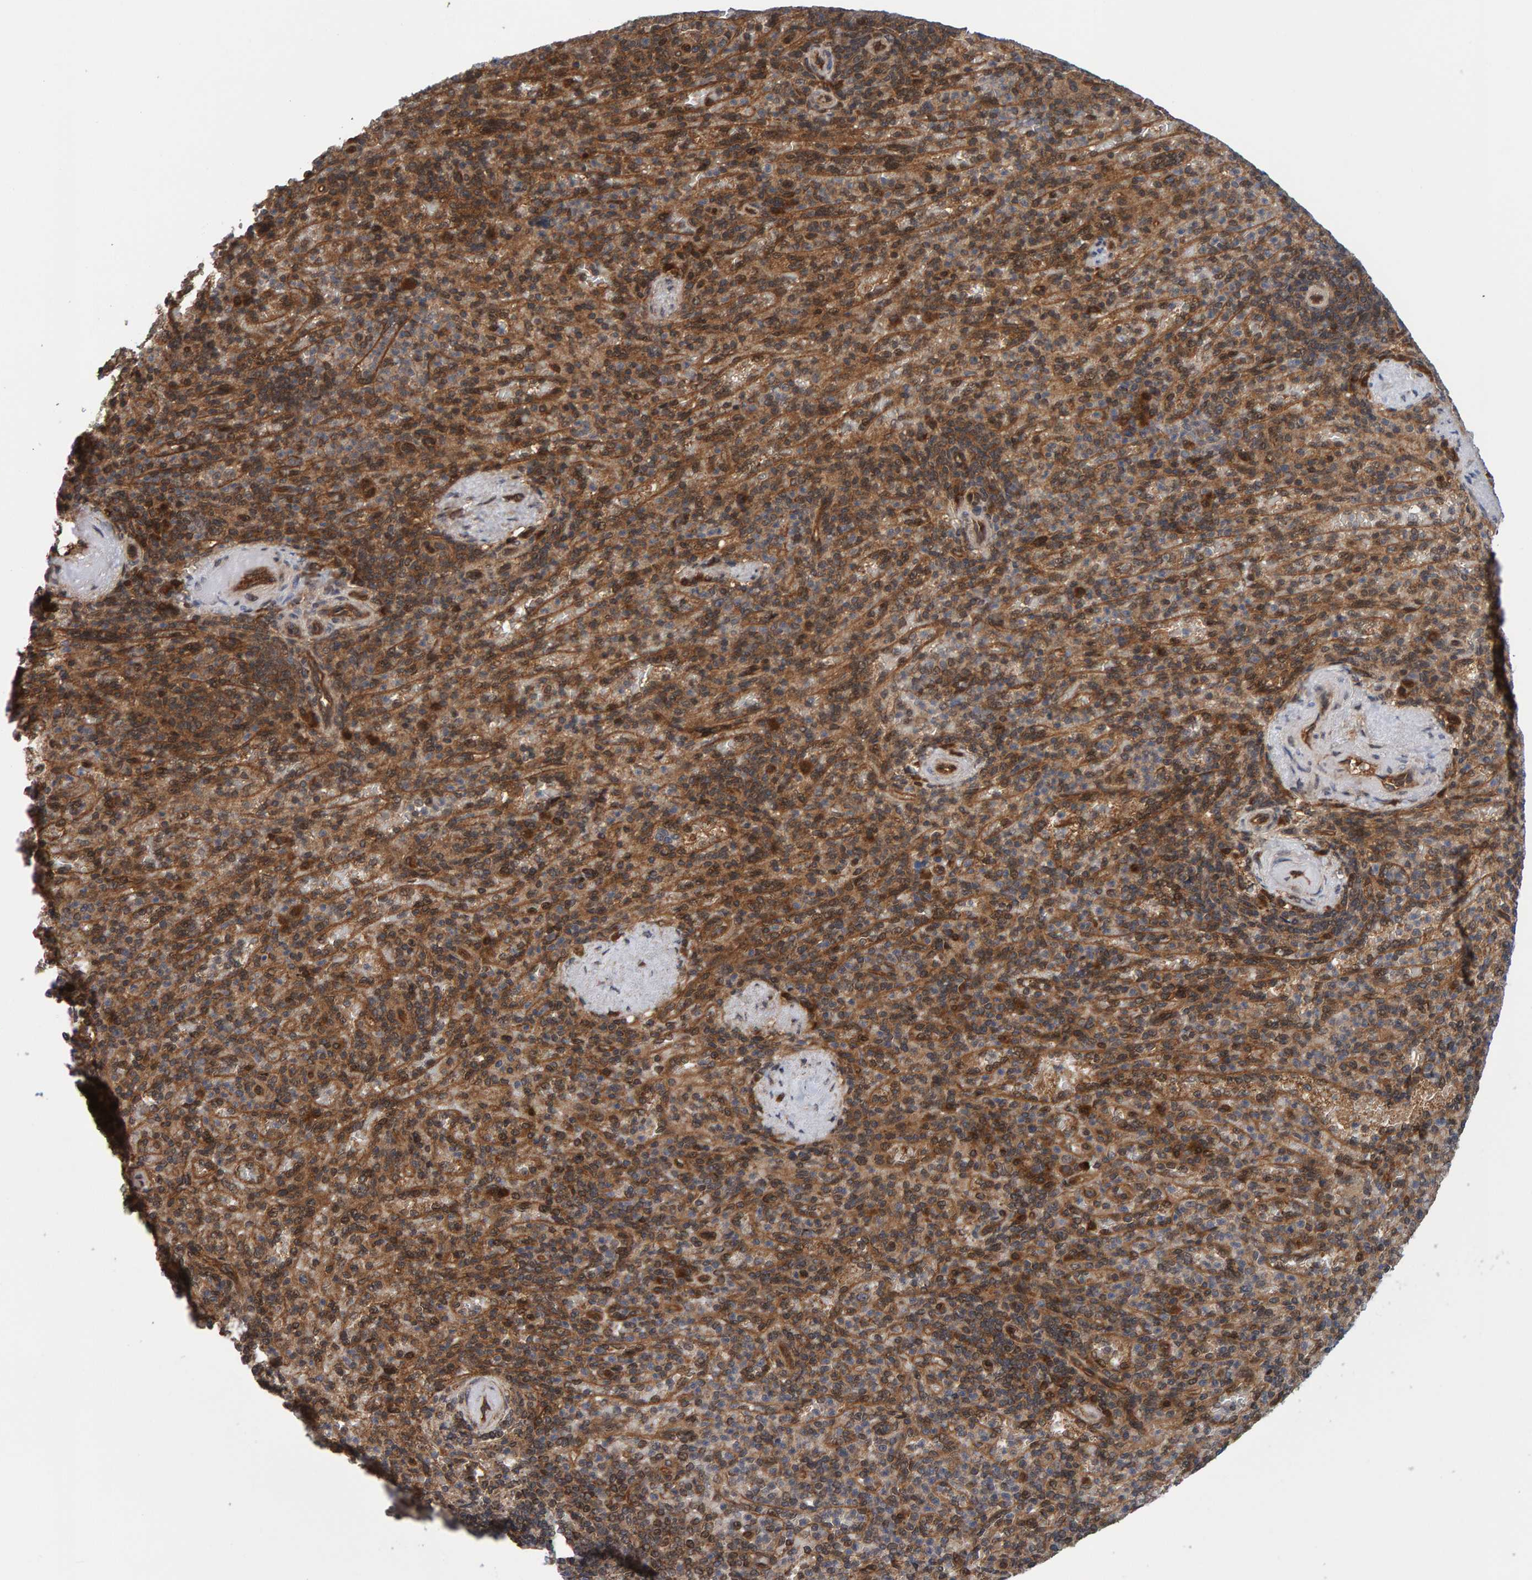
{"staining": {"intensity": "moderate", "quantity": "25%-75%", "location": "cytoplasmic/membranous"}, "tissue": "spleen", "cell_type": "Cells in red pulp", "image_type": "normal", "snomed": [{"axis": "morphology", "description": "Normal tissue, NOS"}, {"axis": "topography", "description": "Spleen"}], "caption": "Moderate cytoplasmic/membranous positivity is identified in about 25%-75% of cells in red pulp in unremarkable spleen. (Brightfield microscopy of DAB IHC at high magnification).", "gene": "SCRN2", "patient": {"sex": "female", "age": 74}}